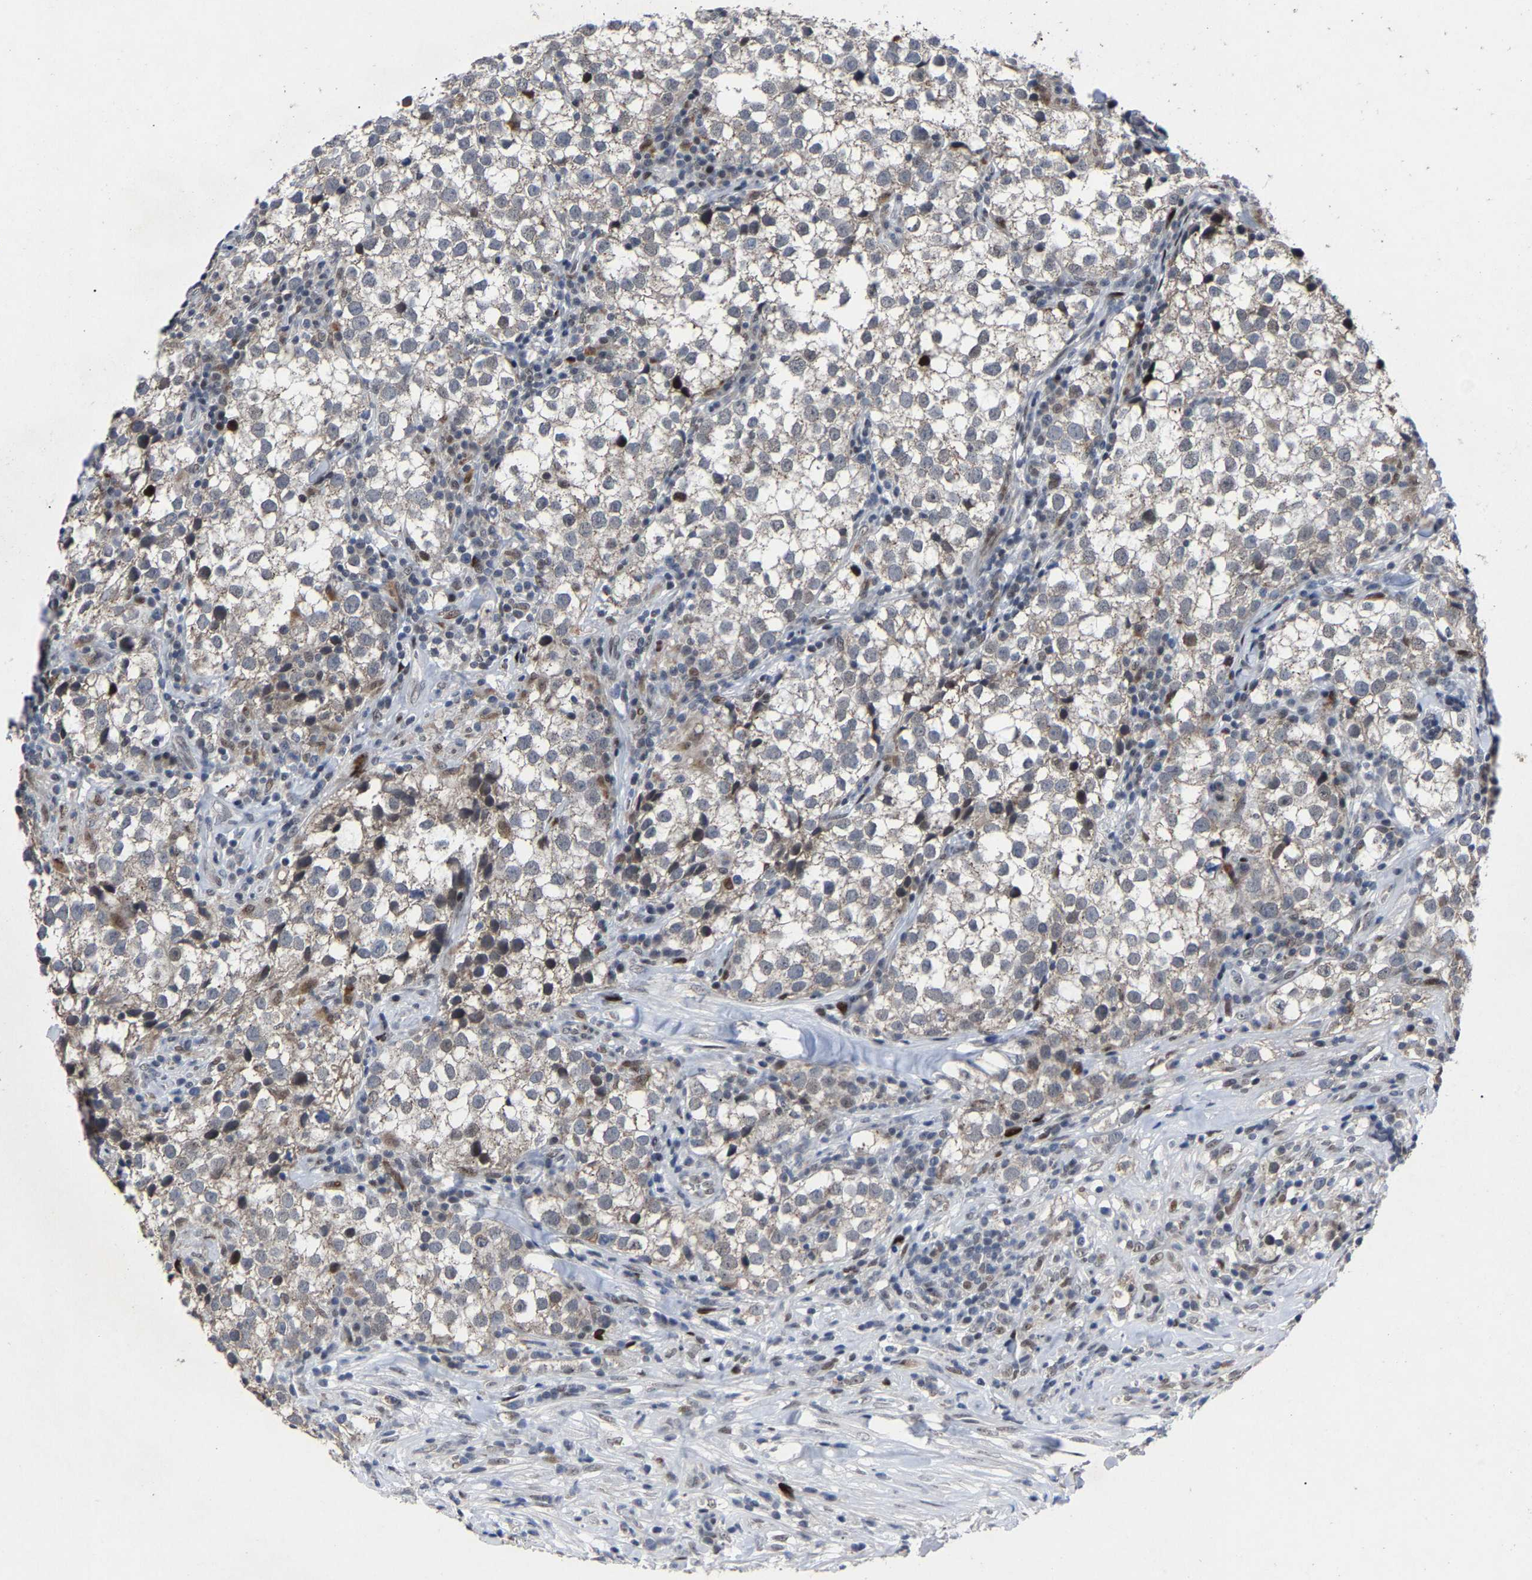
{"staining": {"intensity": "negative", "quantity": "none", "location": "none"}, "tissue": "testis cancer", "cell_type": "Tumor cells", "image_type": "cancer", "snomed": [{"axis": "morphology", "description": "Seminoma, NOS"}, {"axis": "morphology", "description": "Carcinoma, Embryonal, NOS"}, {"axis": "topography", "description": "Testis"}], "caption": "An image of testis seminoma stained for a protein shows no brown staining in tumor cells. (DAB (3,3'-diaminobenzidine) immunohistochemistry (IHC) visualized using brightfield microscopy, high magnification).", "gene": "LSM8", "patient": {"sex": "male", "age": 36}}